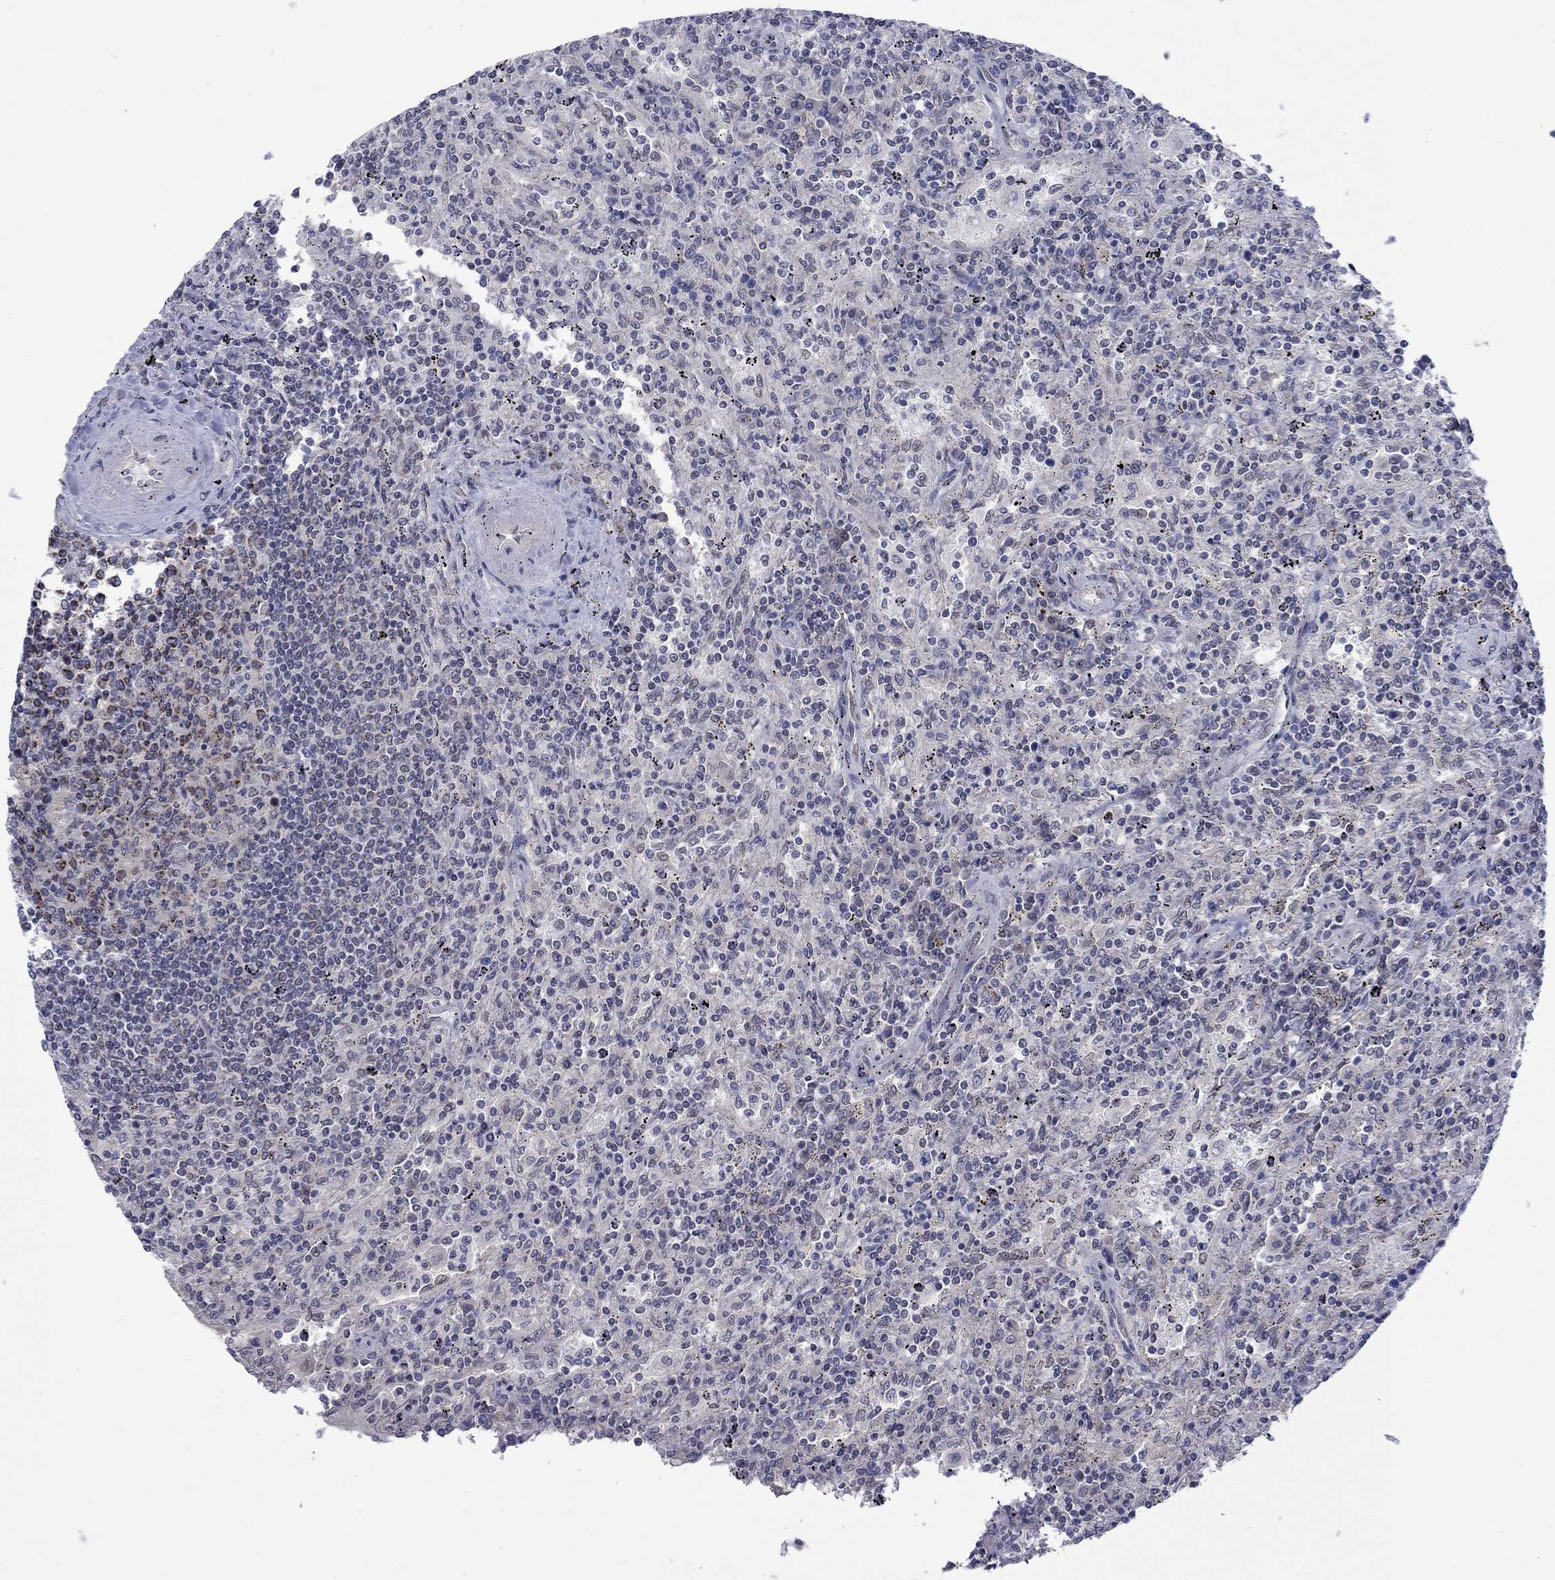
{"staining": {"intensity": "negative", "quantity": "none", "location": "none"}, "tissue": "lymphoma", "cell_type": "Tumor cells", "image_type": "cancer", "snomed": [{"axis": "morphology", "description": "Malignant lymphoma, non-Hodgkin's type, Low grade"}, {"axis": "topography", "description": "Spleen"}], "caption": "Immunohistochemical staining of malignant lymphoma, non-Hodgkin's type (low-grade) reveals no significant expression in tumor cells.", "gene": "KCNJ16", "patient": {"sex": "male", "age": 62}}